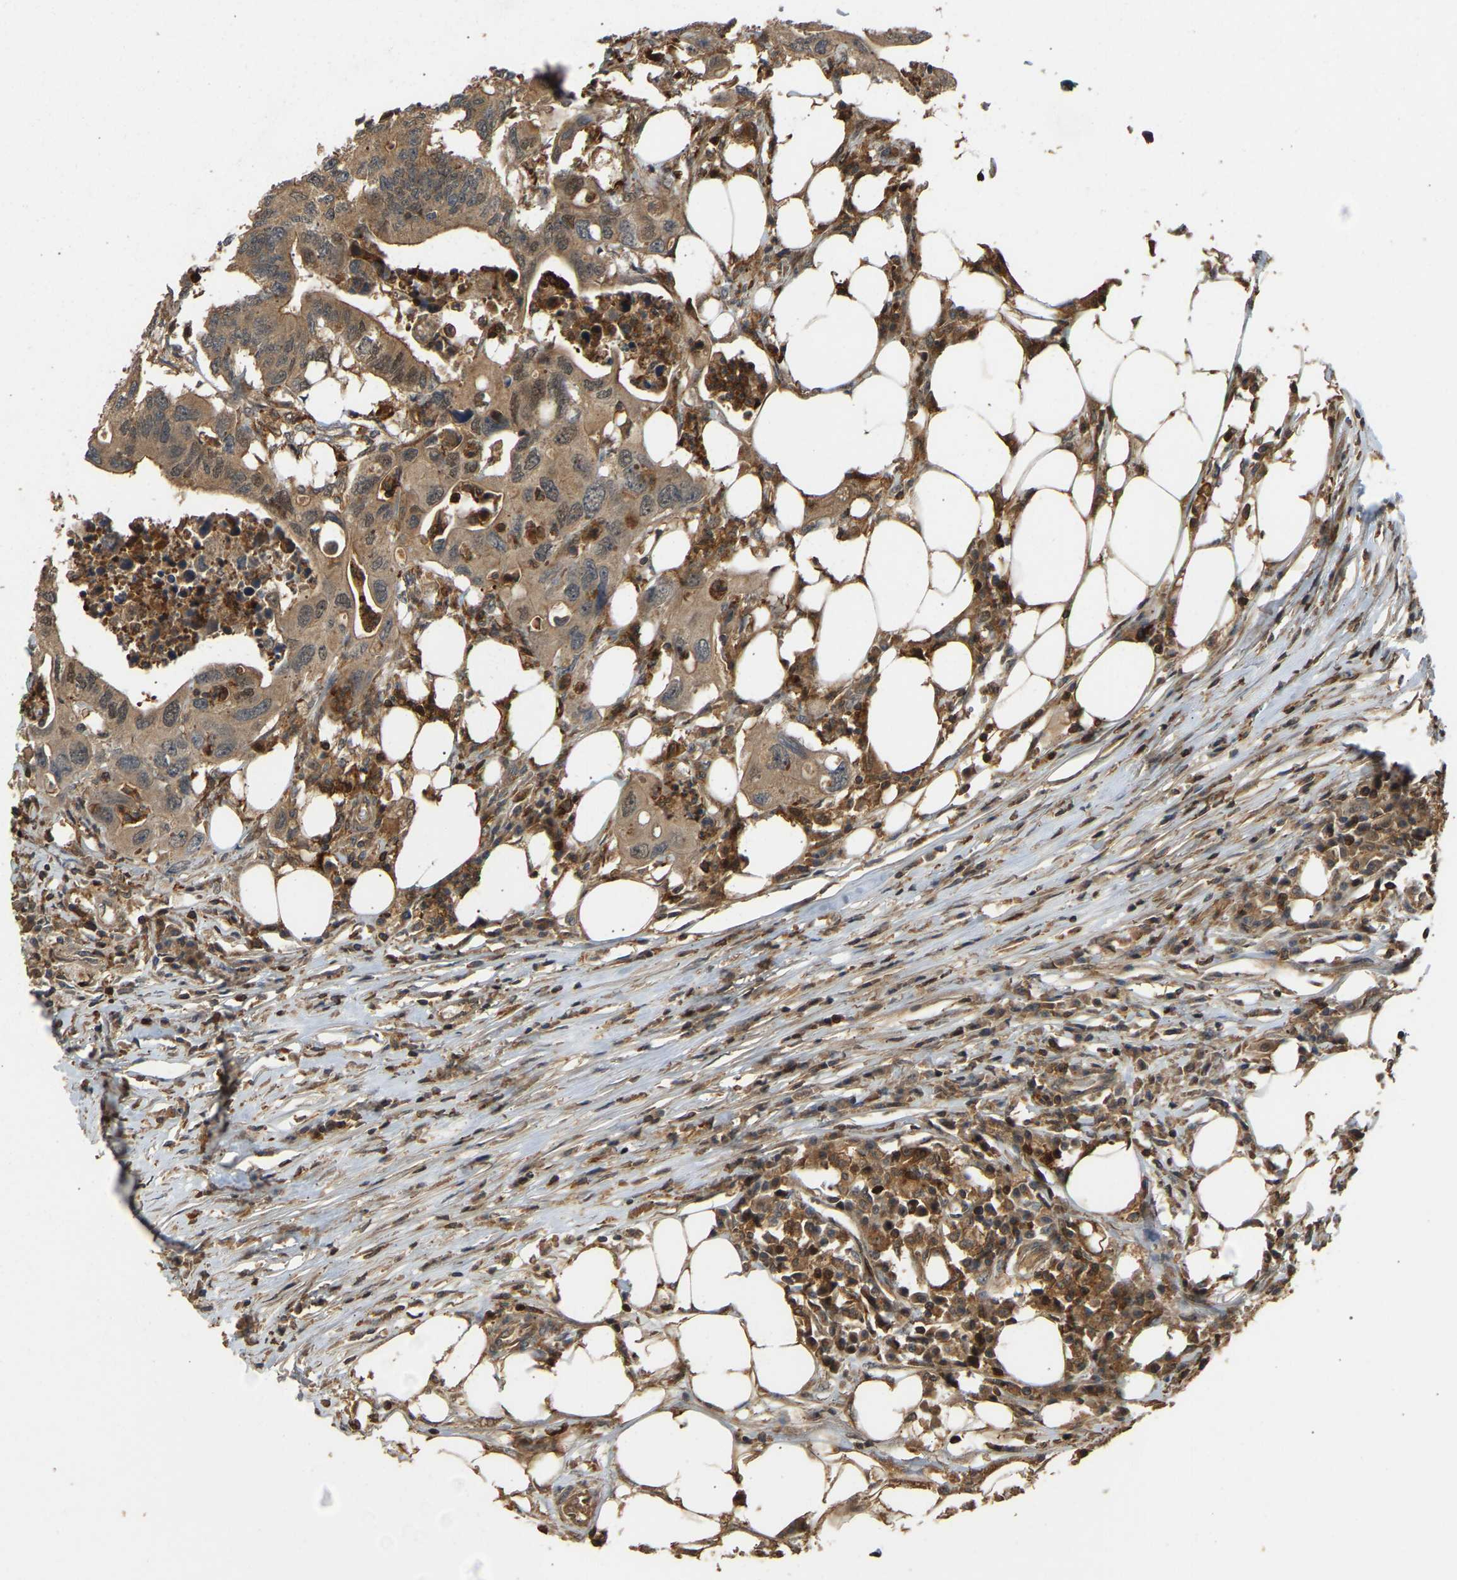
{"staining": {"intensity": "moderate", "quantity": ">75%", "location": "cytoplasmic/membranous"}, "tissue": "colorectal cancer", "cell_type": "Tumor cells", "image_type": "cancer", "snomed": [{"axis": "morphology", "description": "Adenocarcinoma, NOS"}, {"axis": "topography", "description": "Colon"}], "caption": "DAB immunohistochemical staining of colorectal cancer (adenocarcinoma) shows moderate cytoplasmic/membranous protein staining in approximately >75% of tumor cells. (DAB (3,3'-diaminobenzidine) IHC with brightfield microscopy, high magnification).", "gene": "GOPC", "patient": {"sex": "male", "age": 71}}